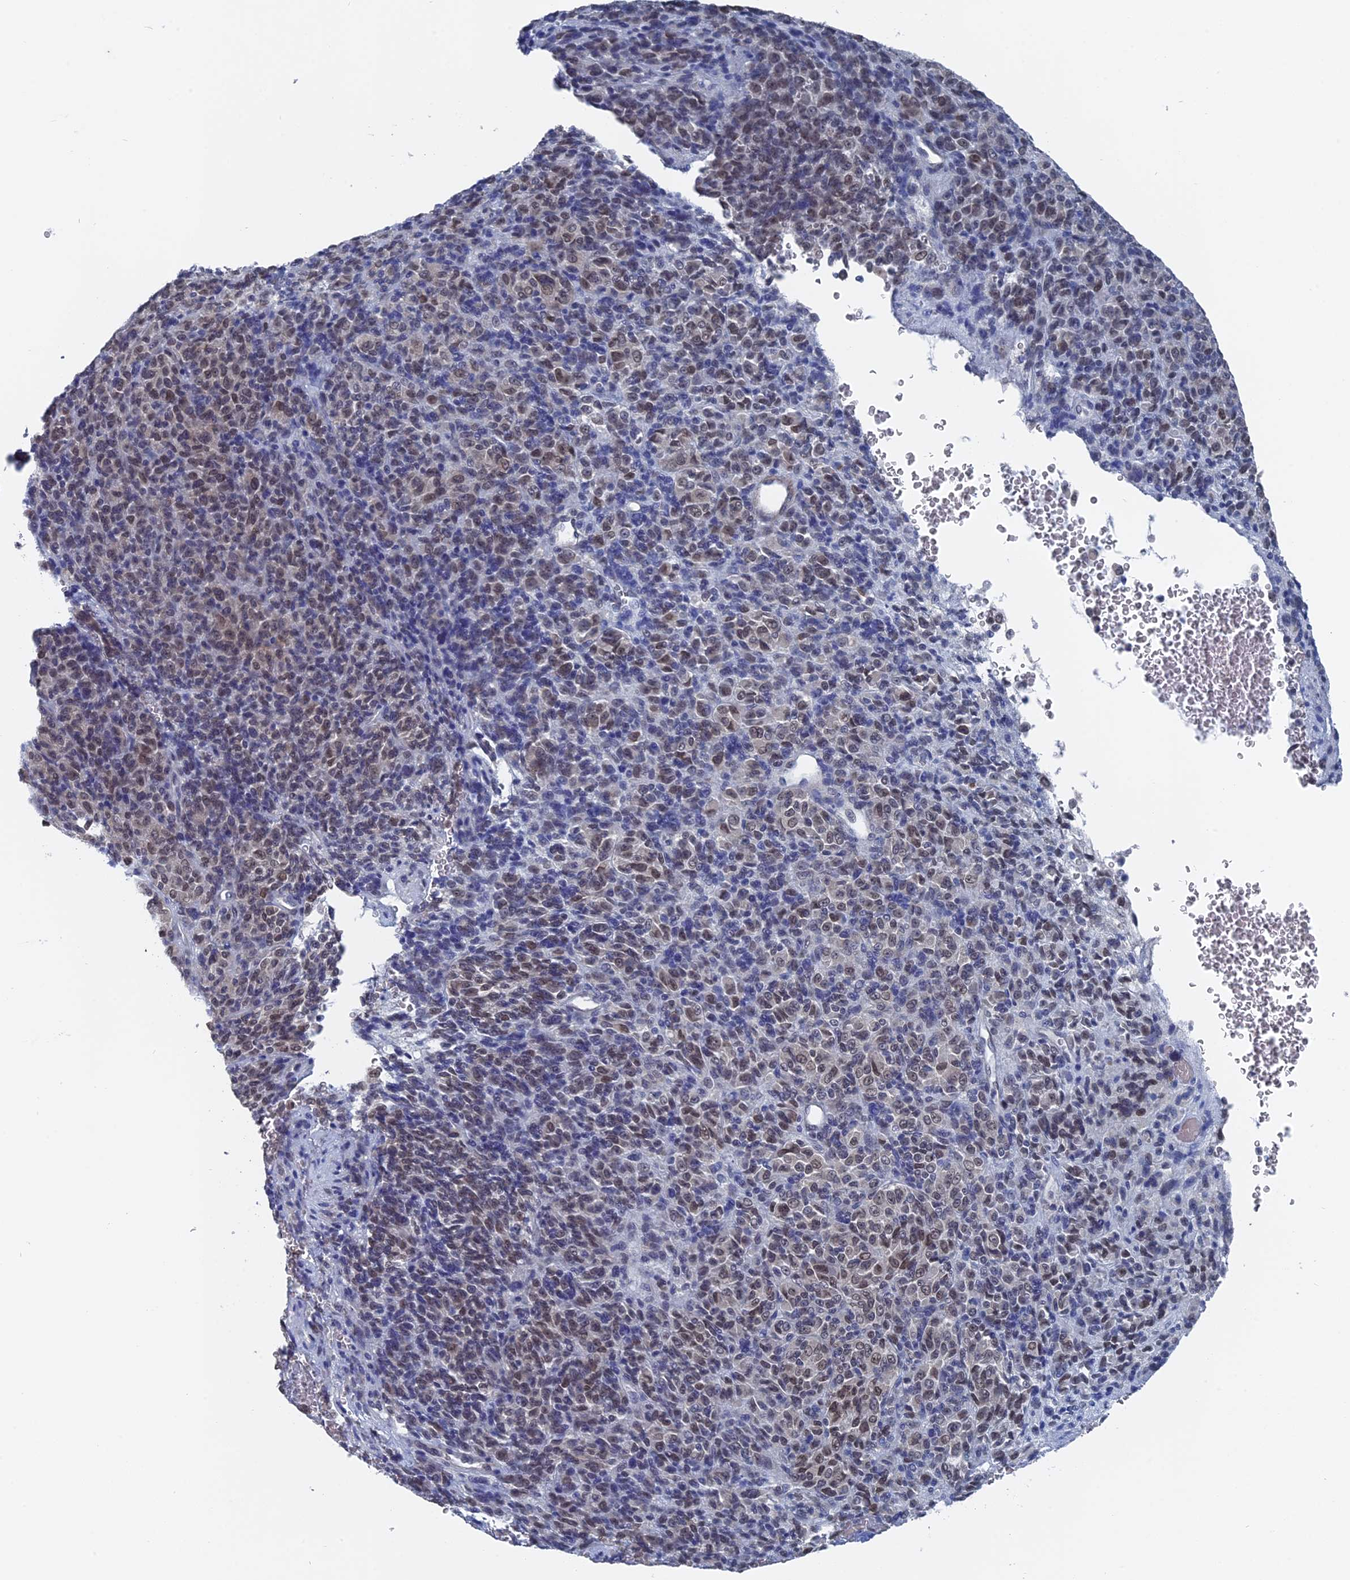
{"staining": {"intensity": "weak", "quantity": "25%-75%", "location": "nuclear"}, "tissue": "melanoma", "cell_type": "Tumor cells", "image_type": "cancer", "snomed": [{"axis": "morphology", "description": "Malignant melanoma, Metastatic site"}, {"axis": "topography", "description": "Brain"}], "caption": "Immunohistochemical staining of malignant melanoma (metastatic site) reveals low levels of weak nuclear protein positivity in approximately 25%-75% of tumor cells.", "gene": "MTRF1", "patient": {"sex": "female", "age": 56}}